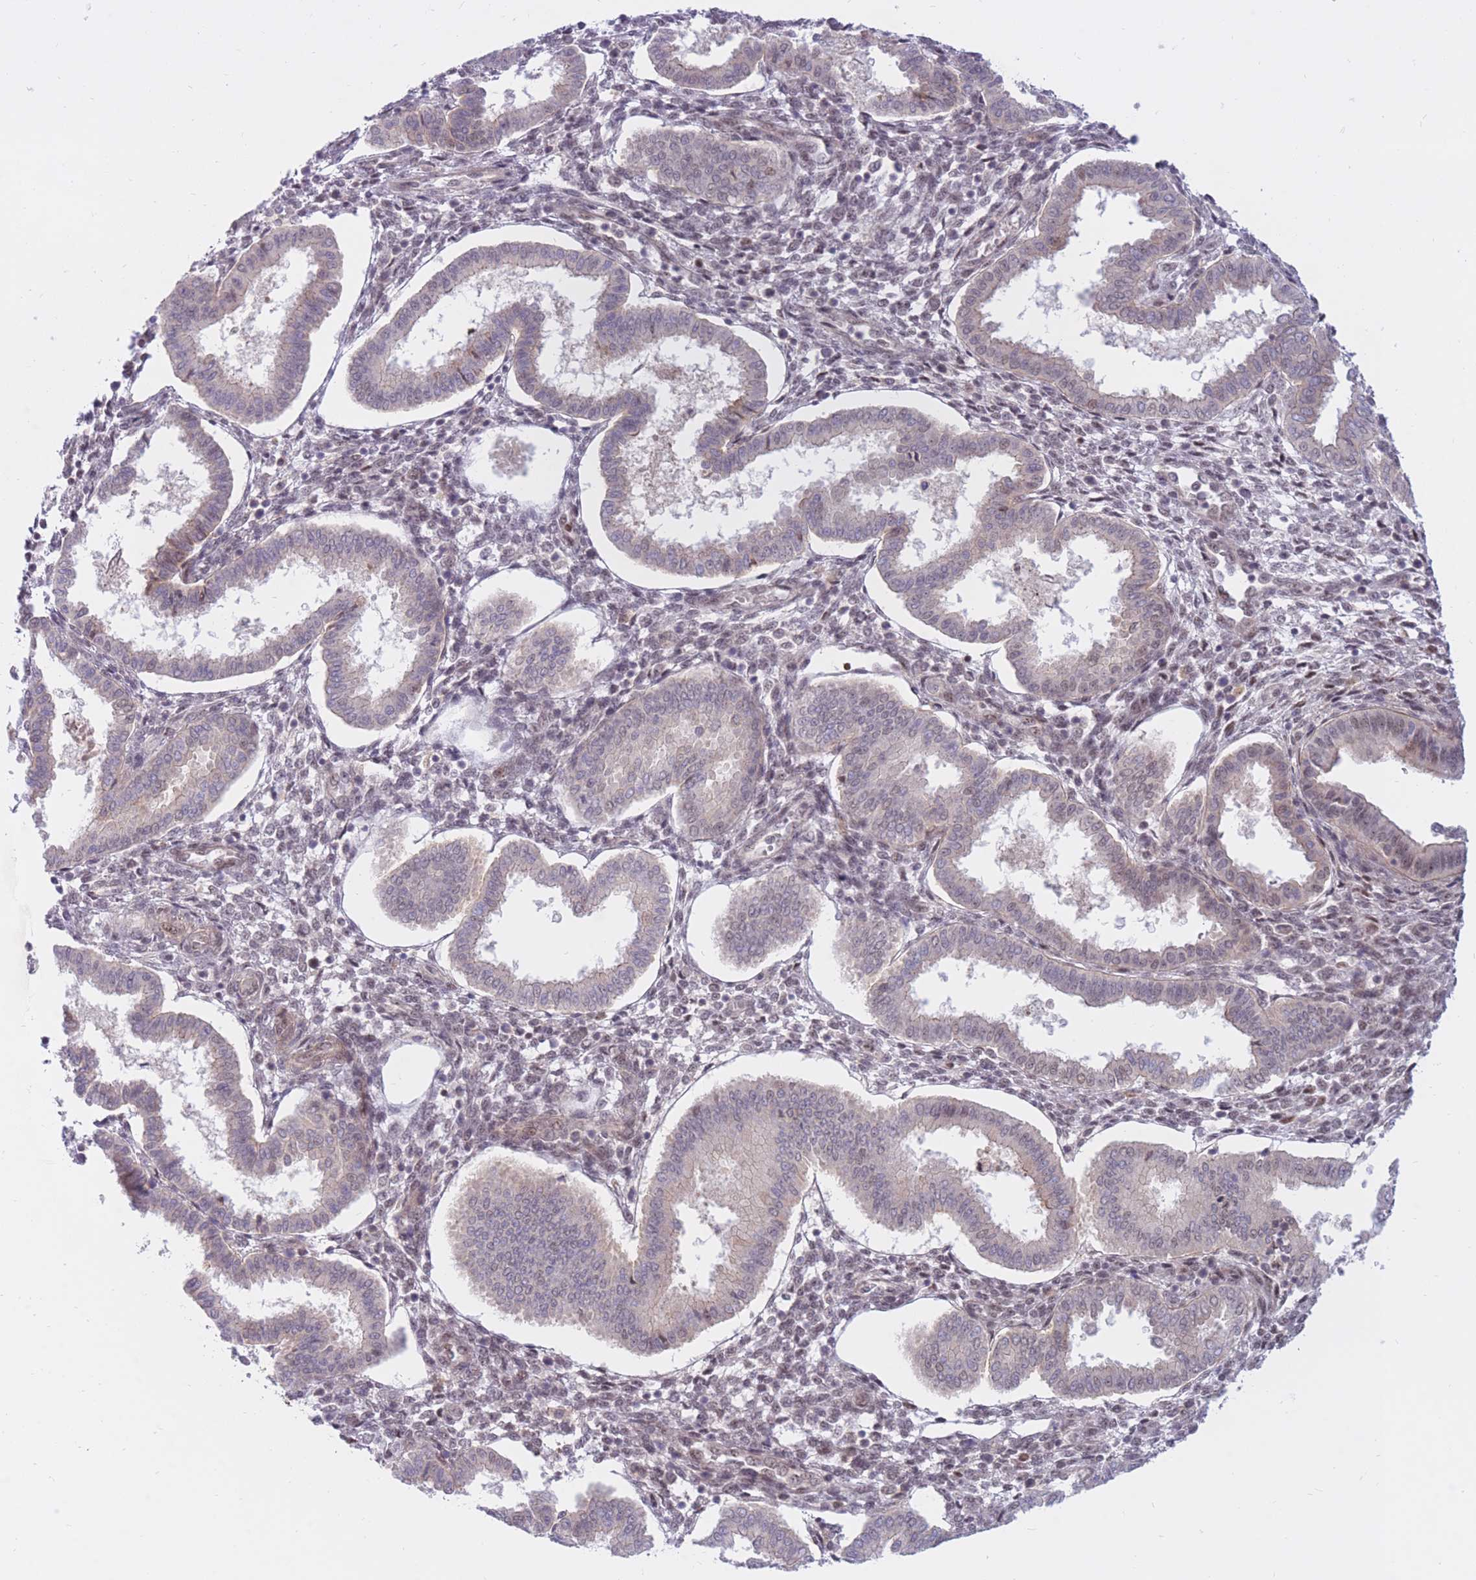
{"staining": {"intensity": "moderate", "quantity": "25%-75%", "location": "nuclear"}, "tissue": "endometrium", "cell_type": "Cells in endometrial stroma", "image_type": "normal", "snomed": [{"axis": "morphology", "description": "Normal tissue, NOS"}, {"axis": "topography", "description": "Endometrium"}], "caption": "DAB immunohistochemical staining of unremarkable human endometrium exhibits moderate nuclear protein positivity in about 25%-75% of cells in endometrial stroma. Immunohistochemistry stains the protein in brown and the nuclei are stained blue.", "gene": "ERICH6B", "patient": {"sex": "female", "age": 24}}